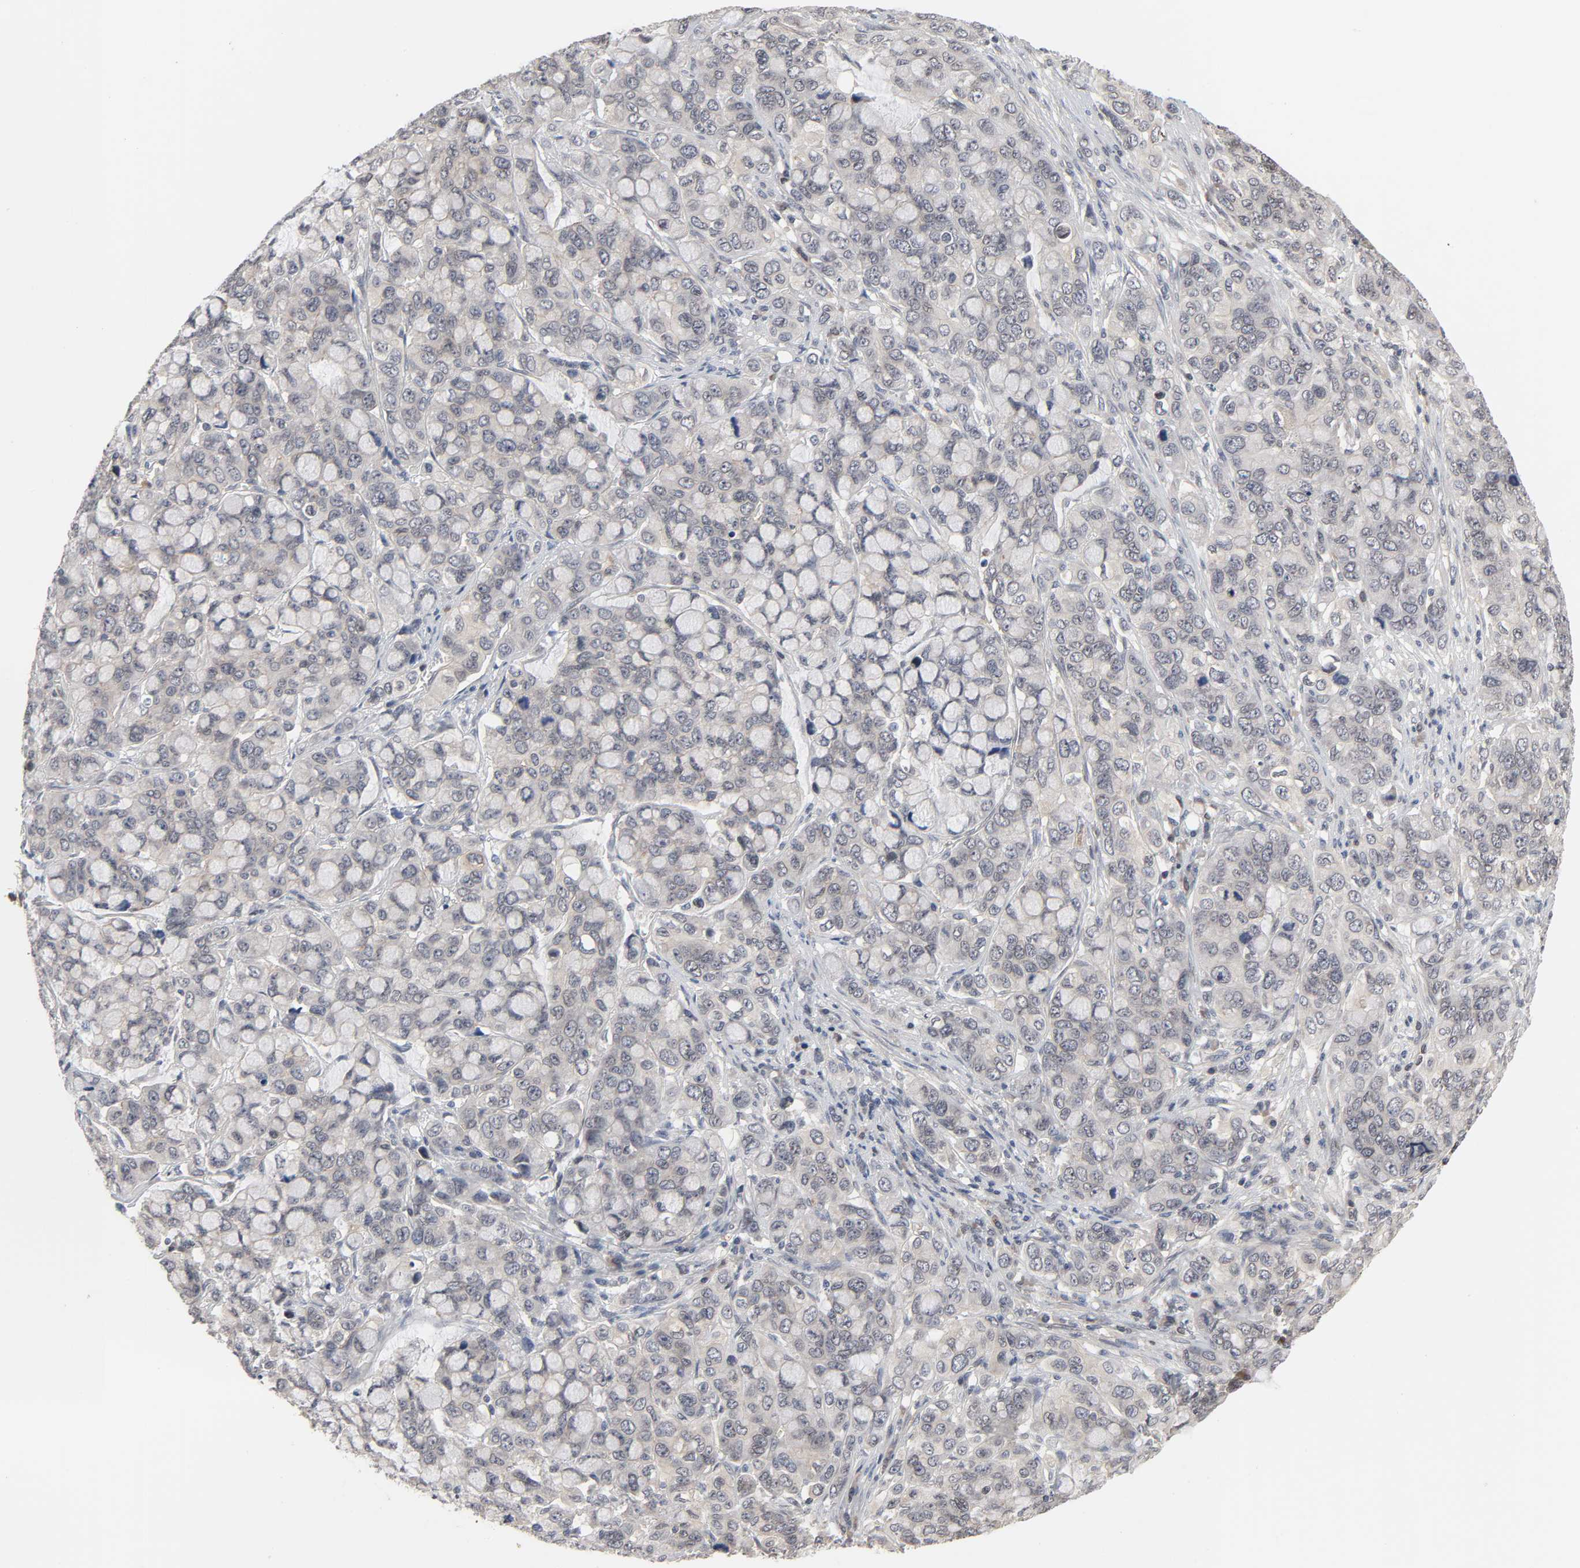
{"staining": {"intensity": "weak", "quantity": "25%-75%", "location": "cytoplasmic/membranous"}, "tissue": "stomach cancer", "cell_type": "Tumor cells", "image_type": "cancer", "snomed": [{"axis": "morphology", "description": "Adenocarcinoma, NOS"}, {"axis": "topography", "description": "Stomach, lower"}], "caption": "The image displays staining of adenocarcinoma (stomach), revealing weak cytoplasmic/membranous protein positivity (brown color) within tumor cells.", "gene": "CCDC175", "patient": {"sex": "male", "age": 84}}